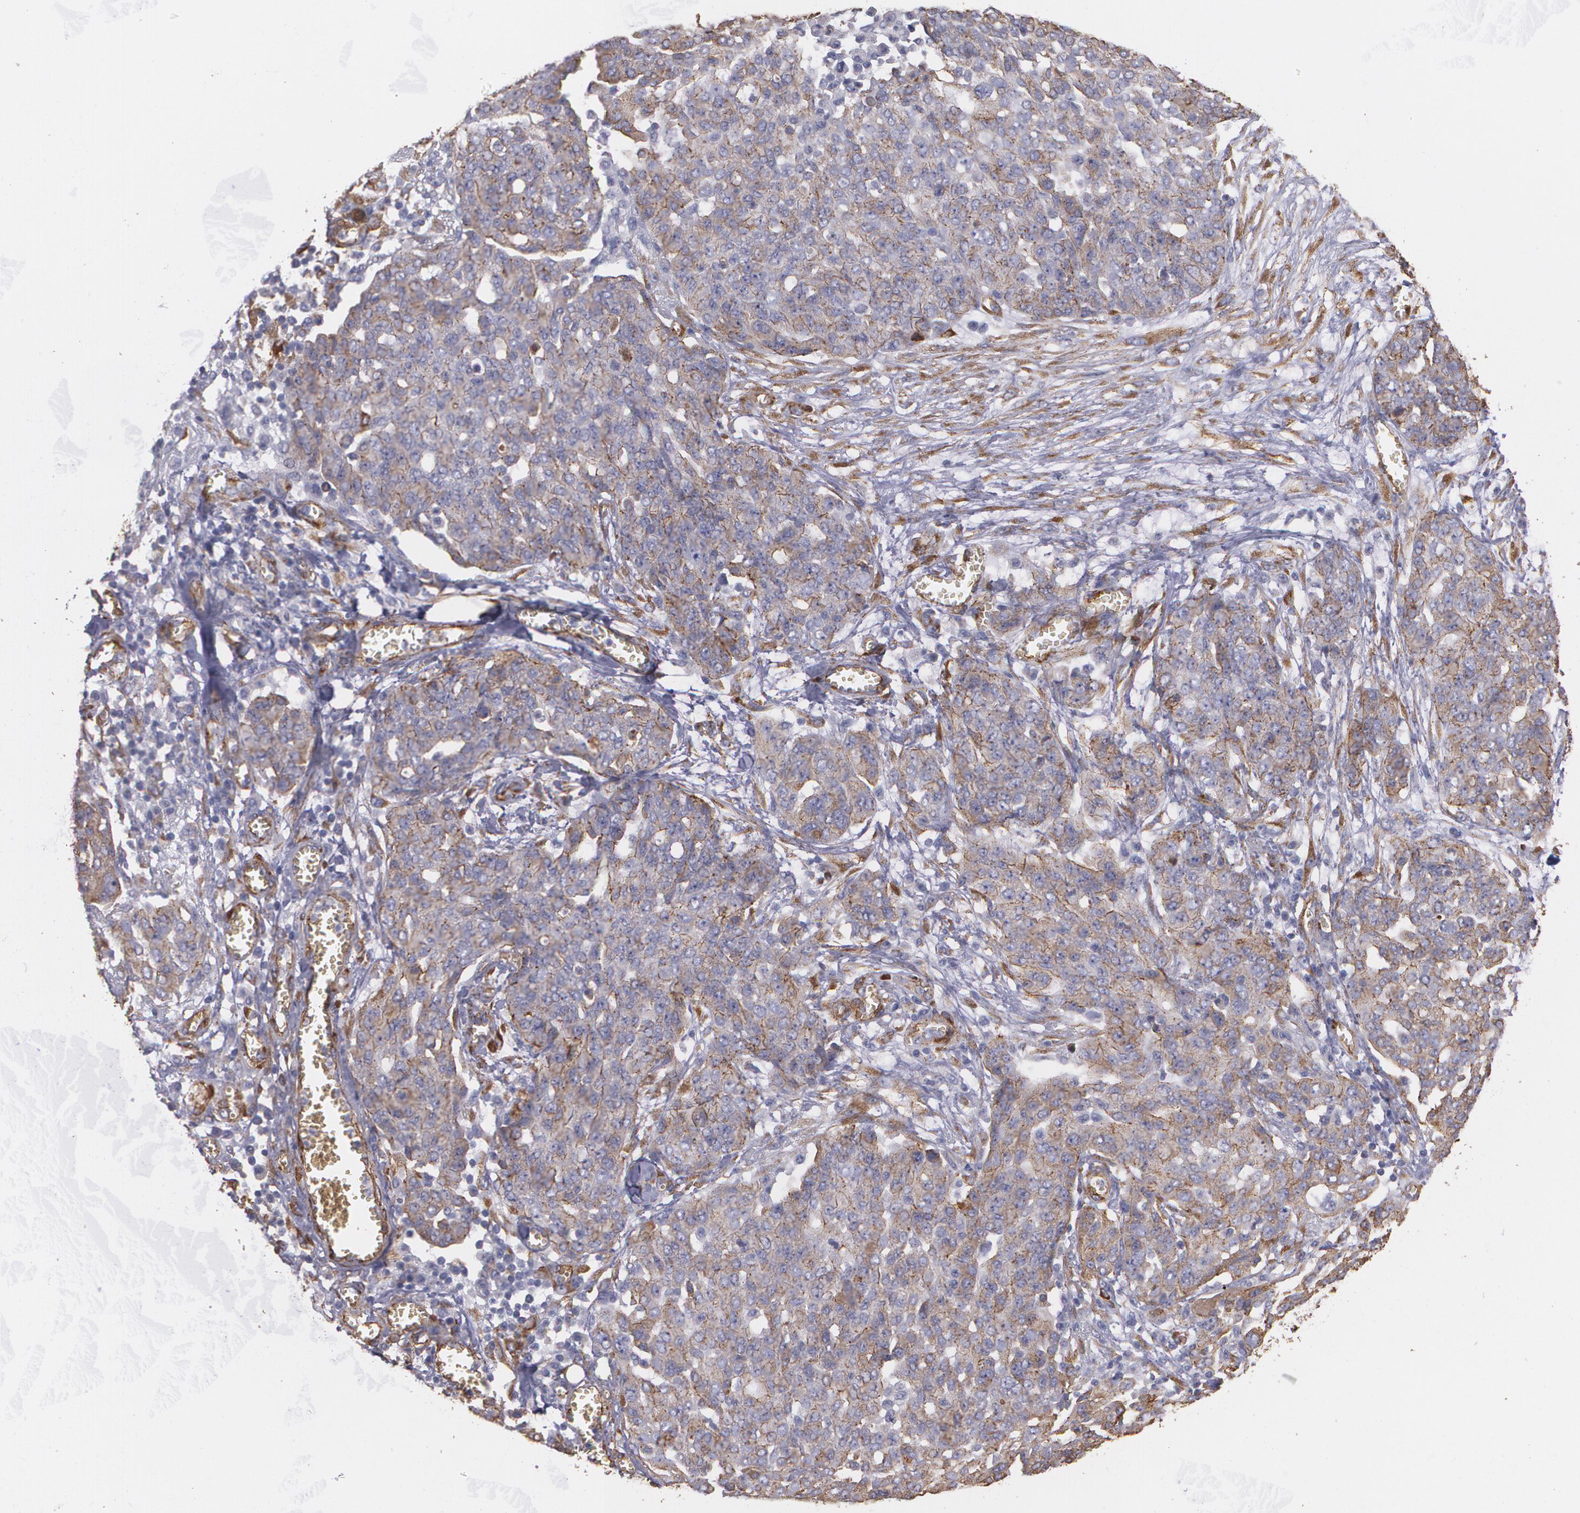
{"staining": {"intensity": "moderate", "quantity": ">75%", "location": "cytoplasmic/membranous"}, "tissue": "ovarian cancer", "cell_type": "Tumor cells", "image_type": "cancer", "snomed": [{"axis": "morphology", "description": "Cystadenocarcinoma, serous, NOS"}, {"axis": "topography", "description": "Soft tissue"}, {"axis": "topography", "description": "Ovary"}], "caption": "IHC (DAB (3,3'-diaminobenzidine)) staining of human ovarian cancer shows moderate cytoplasmic/membranous protein staining in approximately >75% of tumor cells.", "gene": "TJP1", "patient": {"sex": "female", "age": 57}}